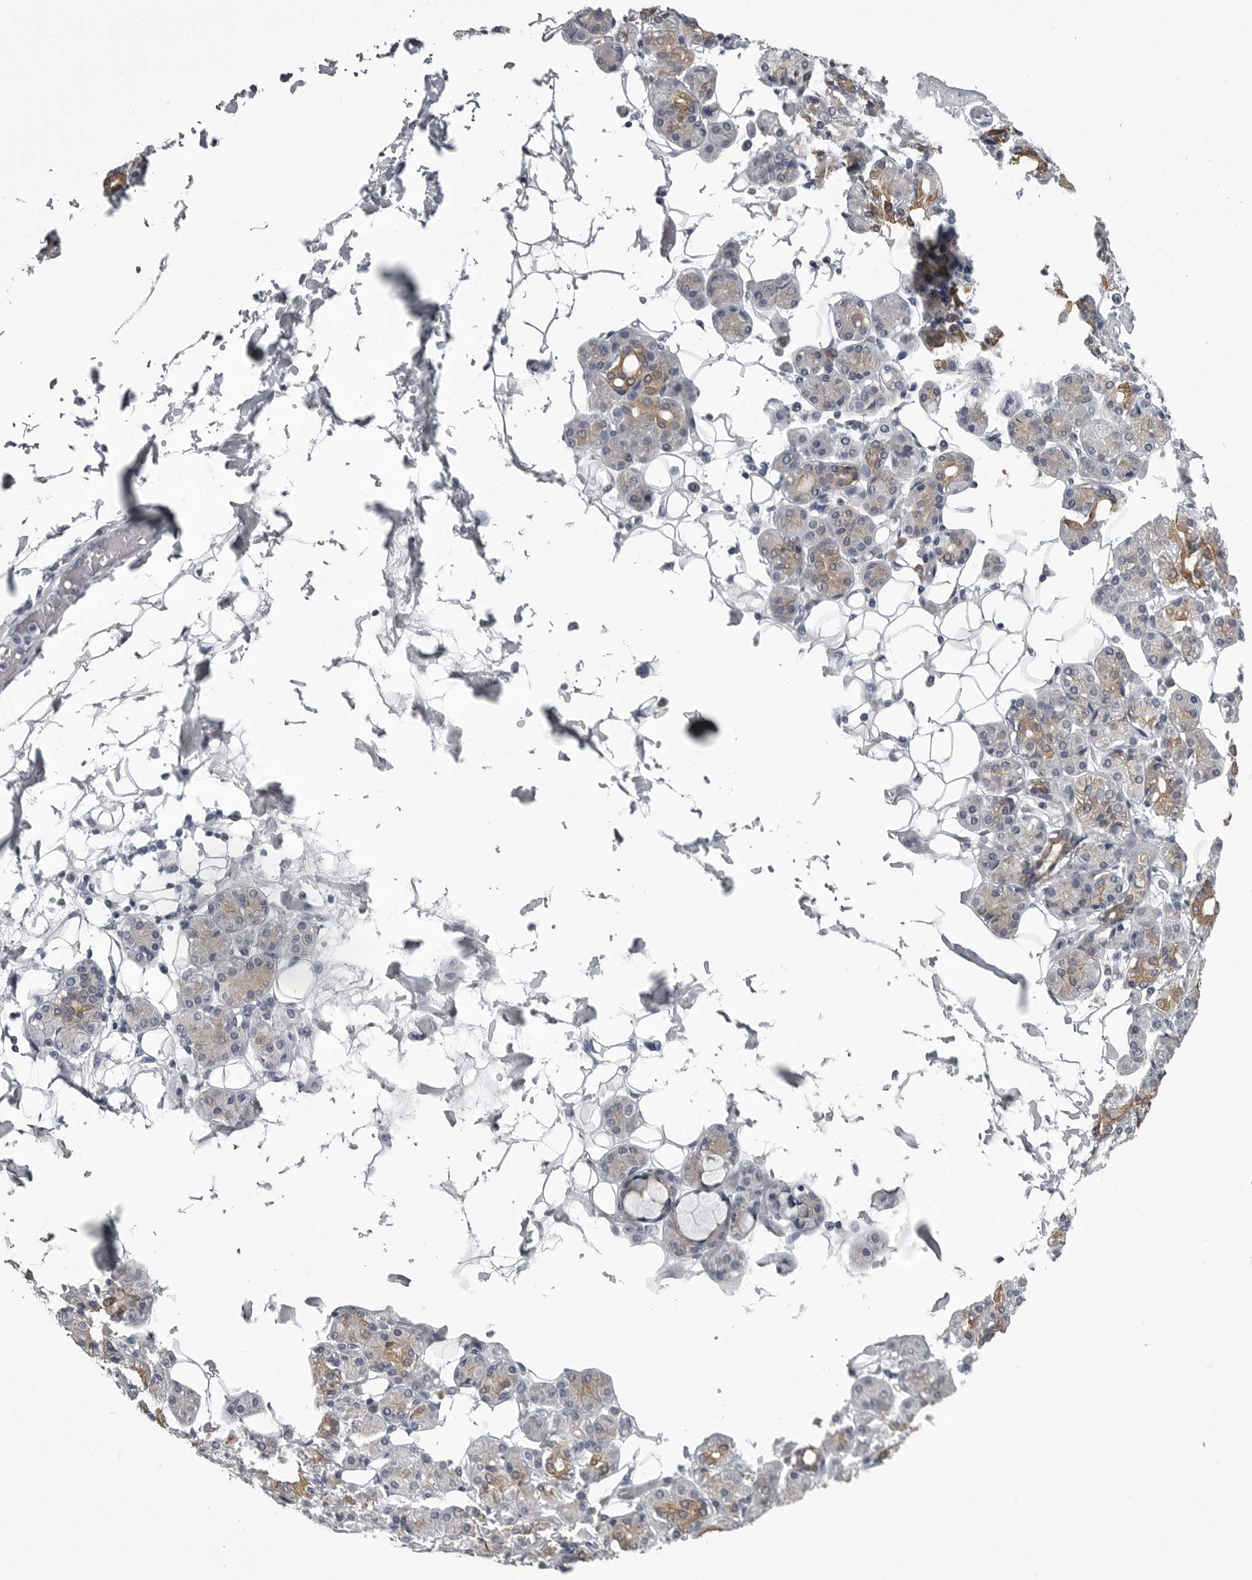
{"staining": {"intensity": "moderate", "quantity": "<25%", "location": "cytoplasmic/membranous"}, "tissue": "salivary gland", "cell_type": "Glandular cells", "image_type": "normal", "snomed": [{"axis": "morphology", "description": "Normal tissue, NOS"}, {"axis": "topography", "description": "Salivary gland"}], "caption": "This is a micrograph of immunohistochemistry (IHC) staining of normal salivary gland, which shows moderate staining in the cytoplasmic/membranous of glandular cells.", "gene": "MYOC", "patient": {"sex": "male", "age": 63}}